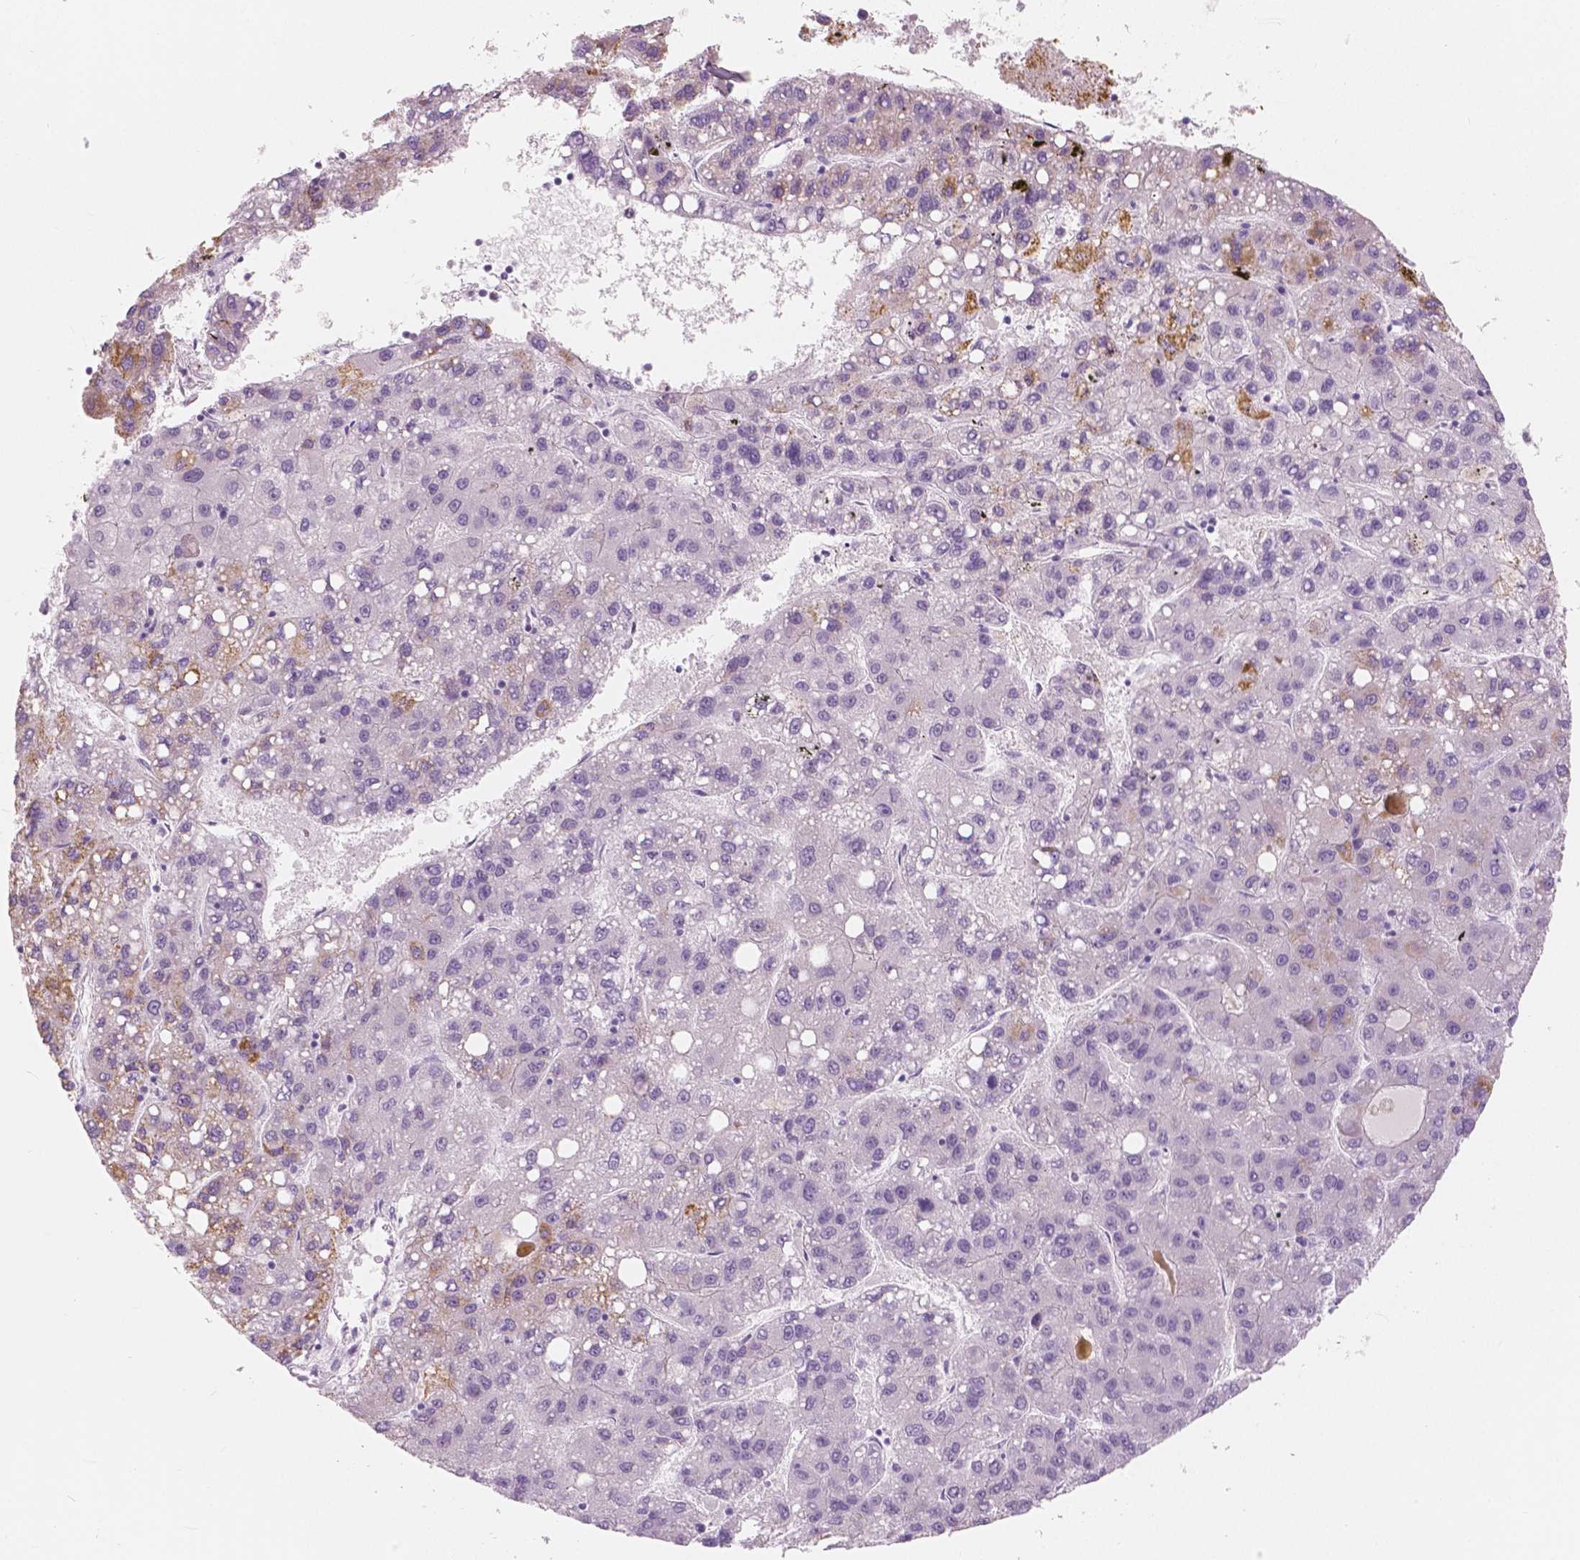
{"staining": {"intensity": "moderate", "quantity": "<25%", "location": "cytoplasmic/membranous"}, "tissue": "liver cancer", "cell_type": "Tumor cells", "image_type": "cancer", "snomed": [{"axis": "morphology", "description": "Carcinoma, Hepatocellular, NOS"}, {"axis": "topography", "description": "Liver"}], "caption": "DAB immunohistochemical staining of liver cancer exhibits moderate cytoplasmic/membranous protein expression in about <25% of tumor cells.", "gene": "A4GNT", "patient": {"sex": "female", "age": 82}}